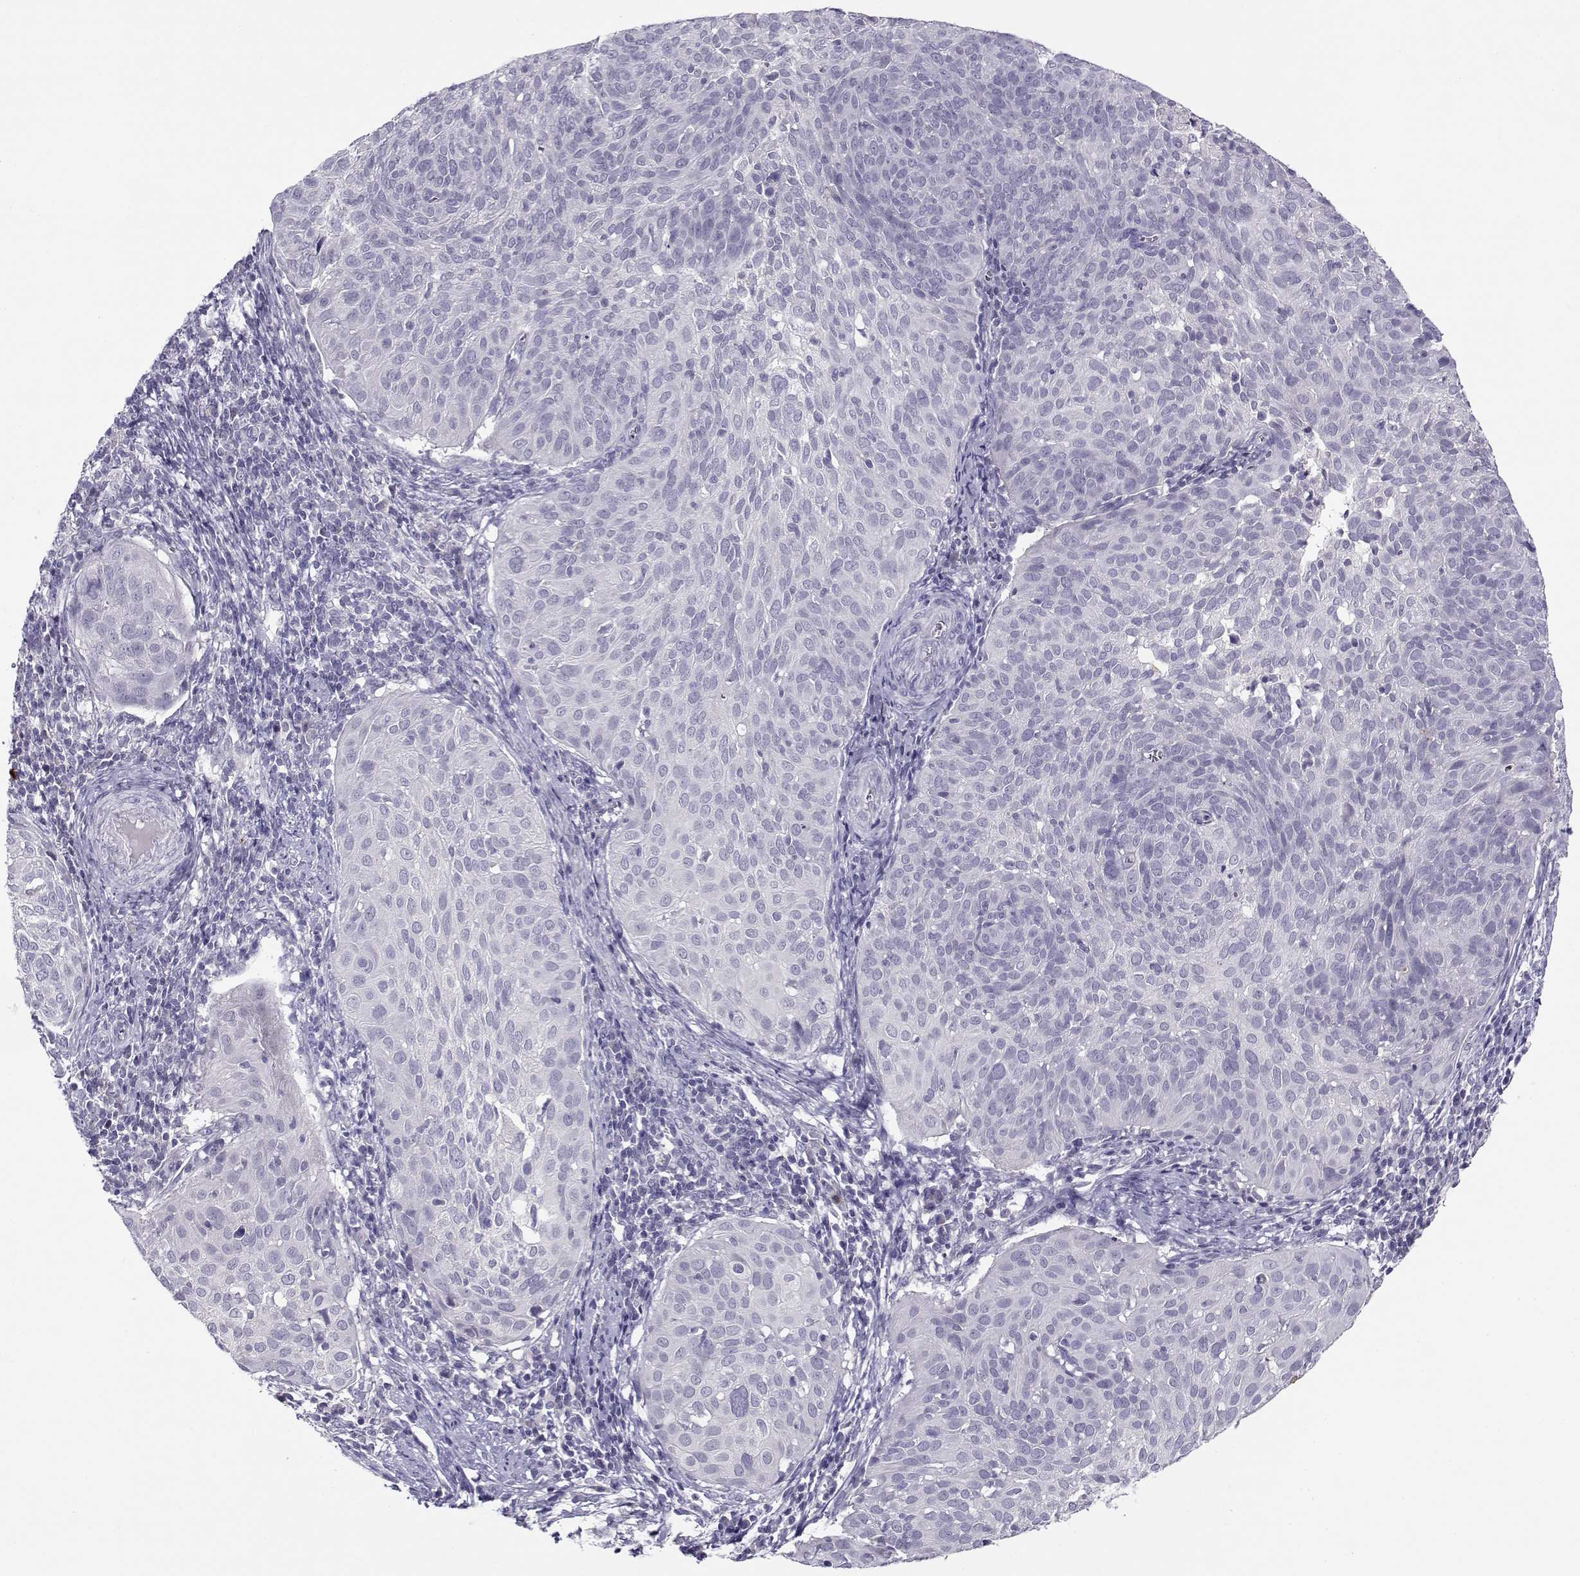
{"staining": {"intensity": "negative", "quantity": "none", "location": "none"}, "tissue": "cervical cancer", "cell_type": "Tumor cells", "image_type": "cancer", "snomed": [{"axis": "morphology", "description": "Squamous cell carcinoma, NOS"}, {"axis": "topography", "description": "Cervix"}], "caption": "Immunohistochemistry (IHC) of human cervical squamous cell carcinoma demonstrates no positivity in tumor cells.", "gene": "CFAP77", "patient": {"sex": "female", "age": 39}}